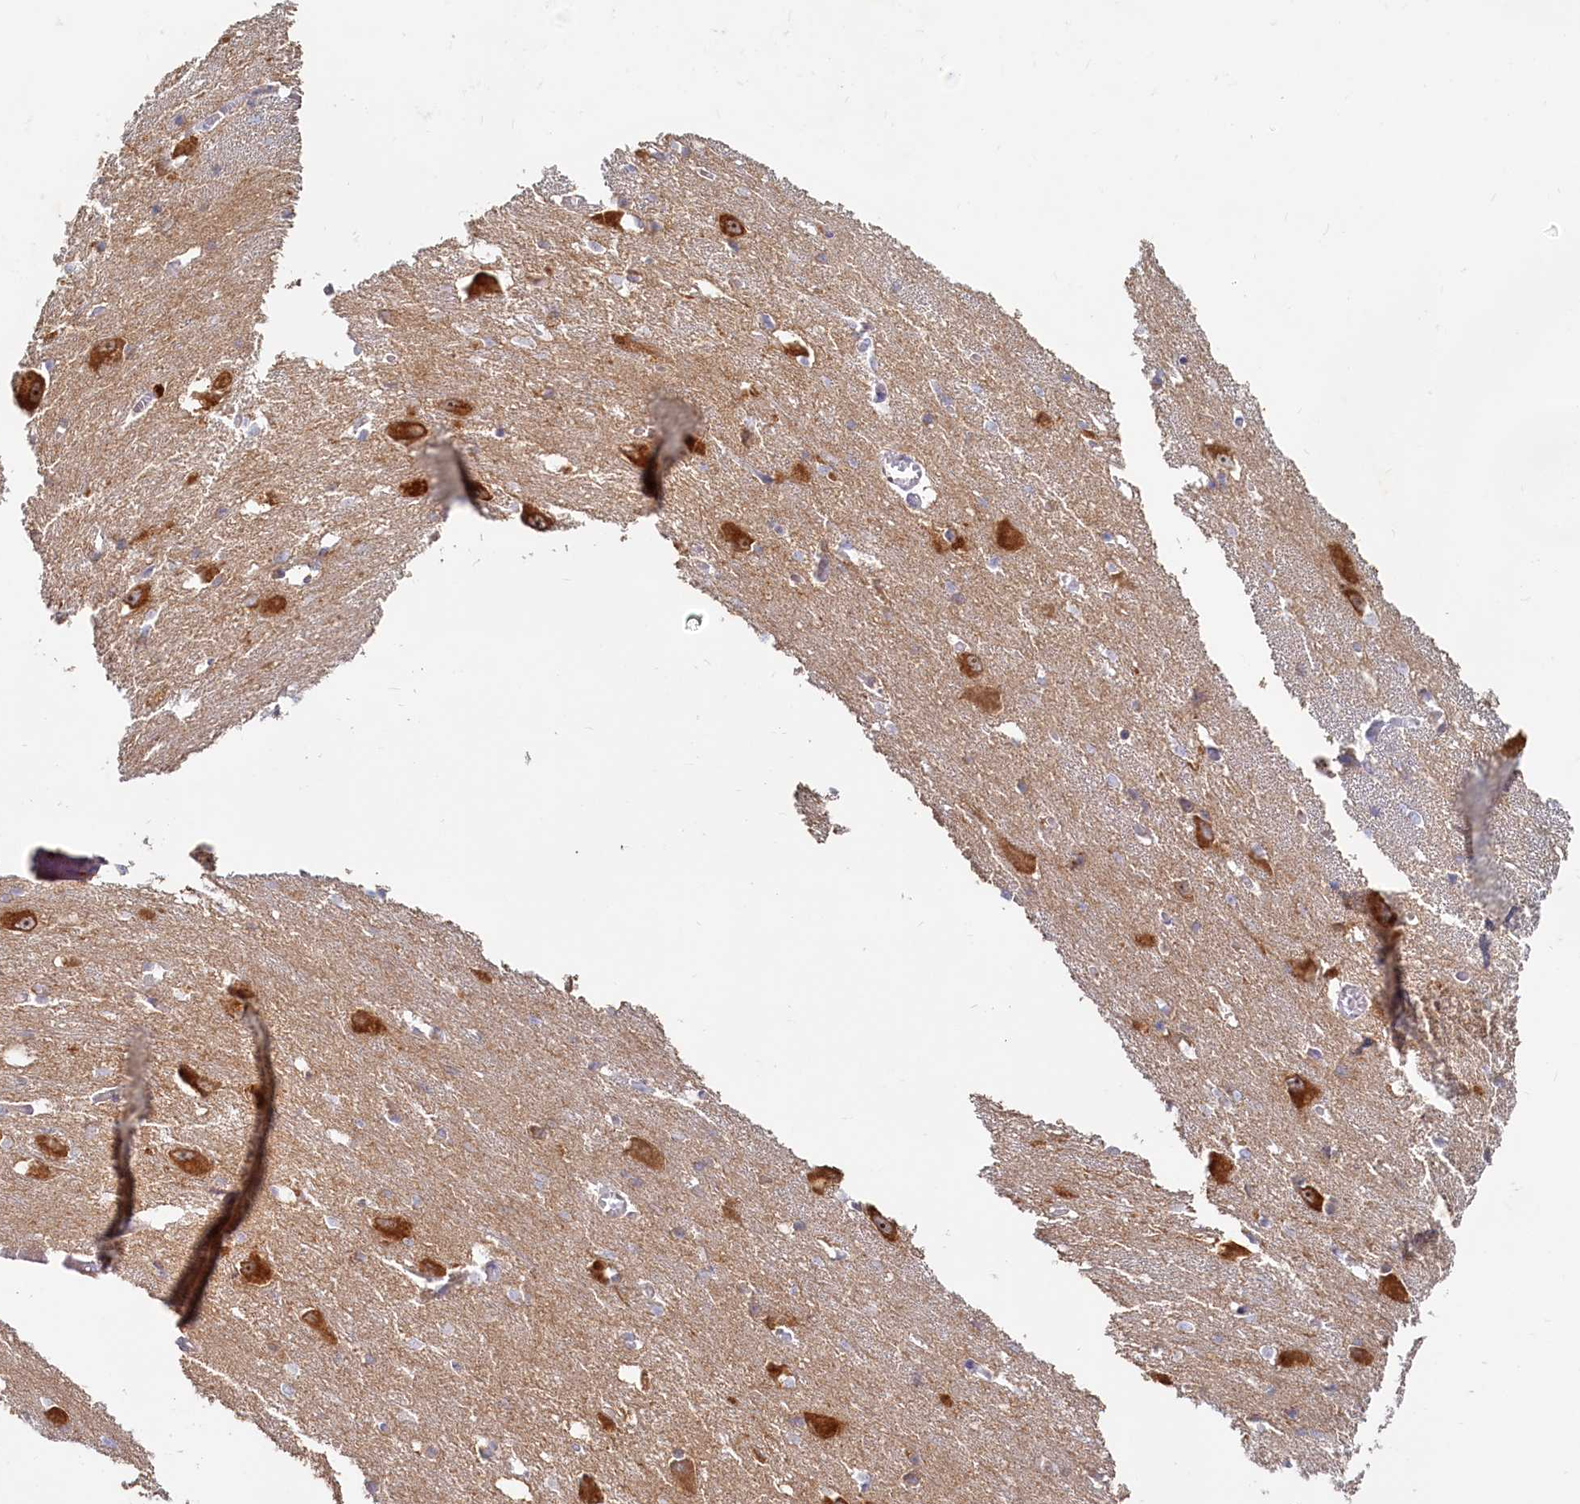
{"staining": {"intensity": "weak", "quantity": "<25%", "location": "cytoplasmic/membranous"}, "tissue": "caudate", "cell_type": "Glial cells", "image_type": "normal", "snomed": [{"axis": "morphology", "description": "Normal tissue, NOS"}, {"axis": "topography", "description": "Lateral ventricle wall"}], "caption": "Protein analysis of unremarkable caudate displays no significant staining in glial cells. (DAB IHC with hematoxylin counter stain).", "gene": "RGS7BP", "patient": {"sex": "male", "age": 37}}